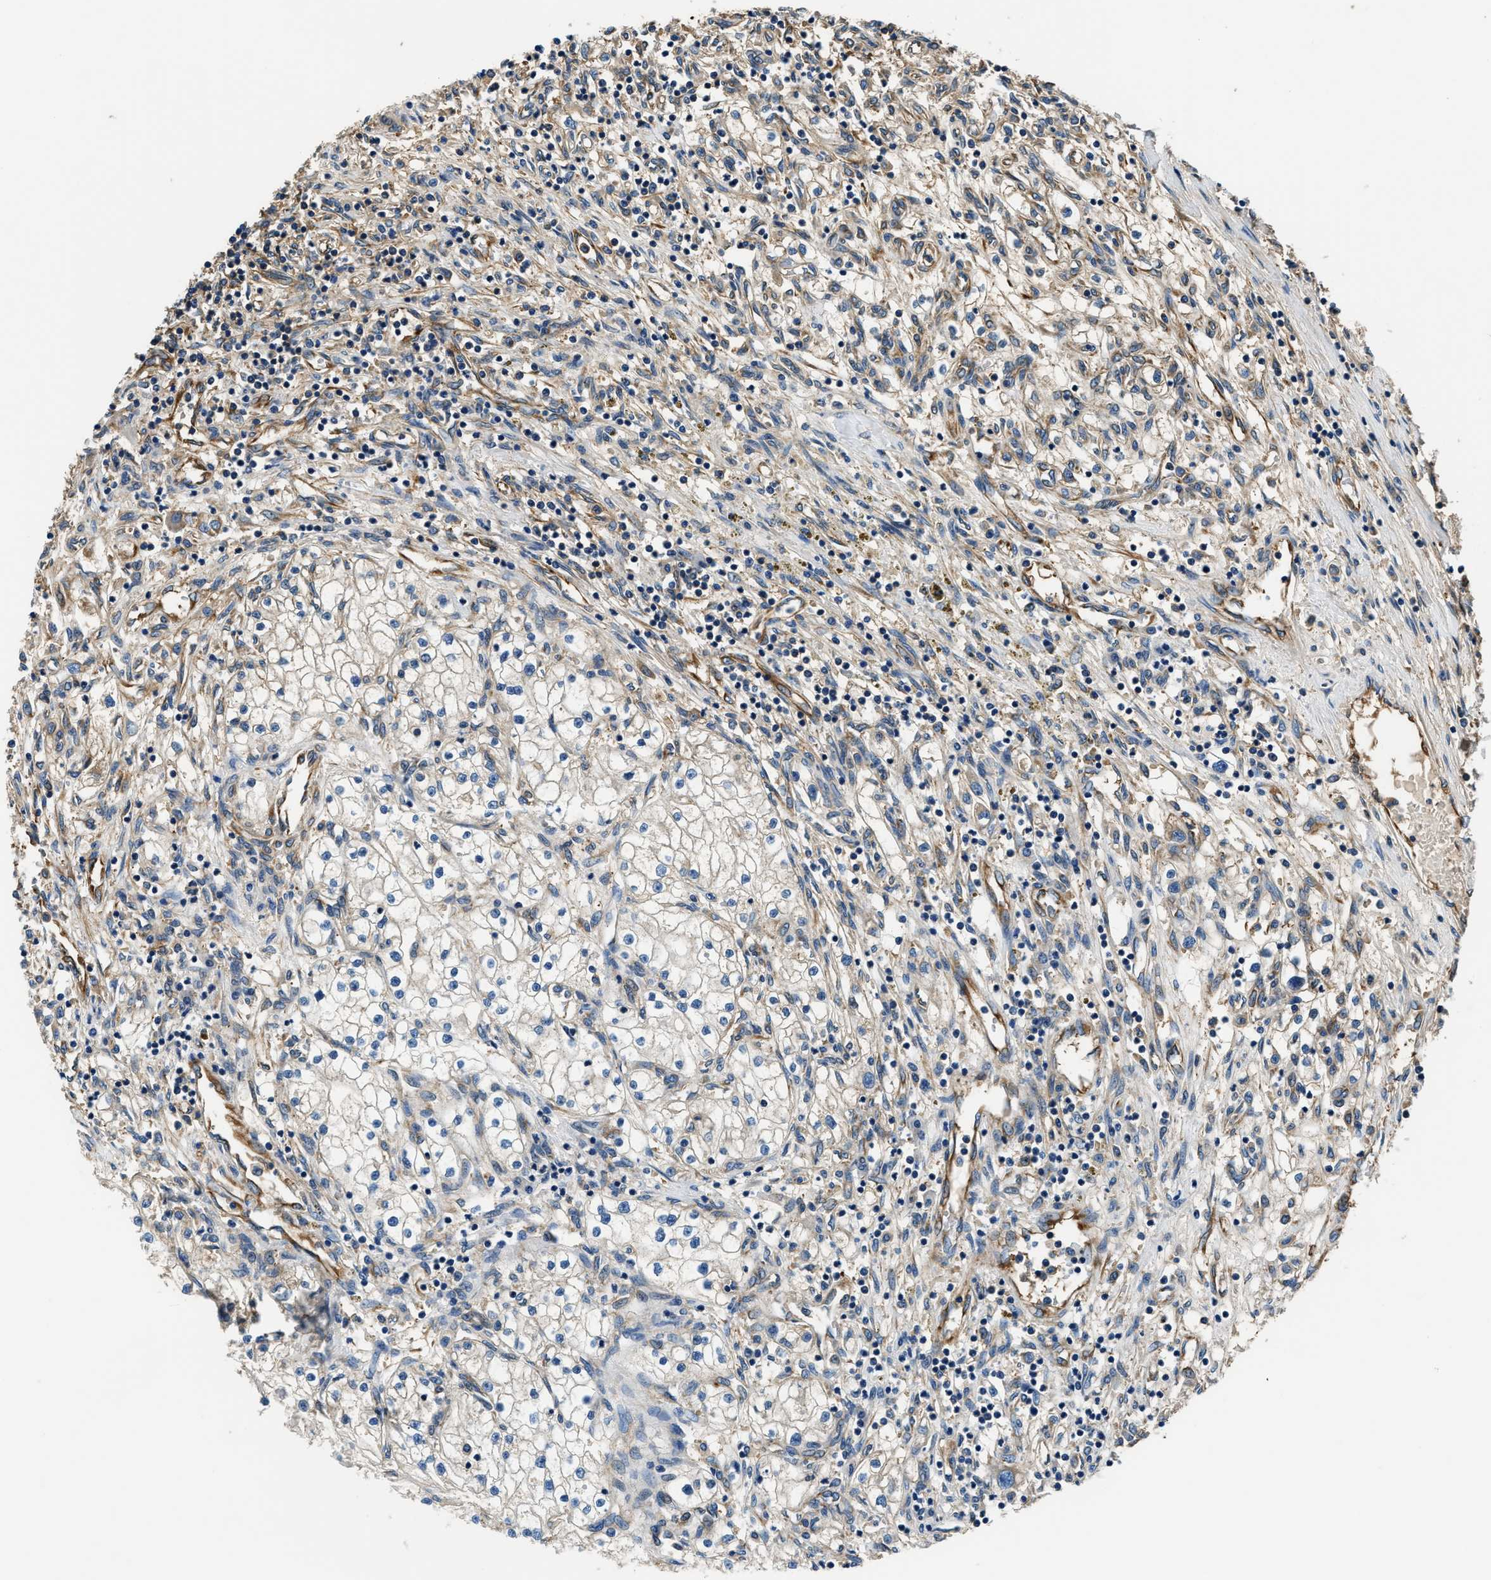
{"staining": {"intensity": "weak", "quantity": "<25%", "location": "cytoplasmic/membranous"}, "tissue": "renal cancer", "cell_type": "Tumor cells", "image_type": "cancer", "snomed": [{"axis": "morphology", "description": "Adenocarcinoma, NOS"}, {"axis": "topography", "description": "Kidney"}], "caption": "High magnification brightfield microscopy of renal cancer stained with DAB (brown) and counterstained with hematoxylin (blue): tumor cells show no significant staining.", "gene": "EEA1", "patient": {"sex": "male", "age": 68}}